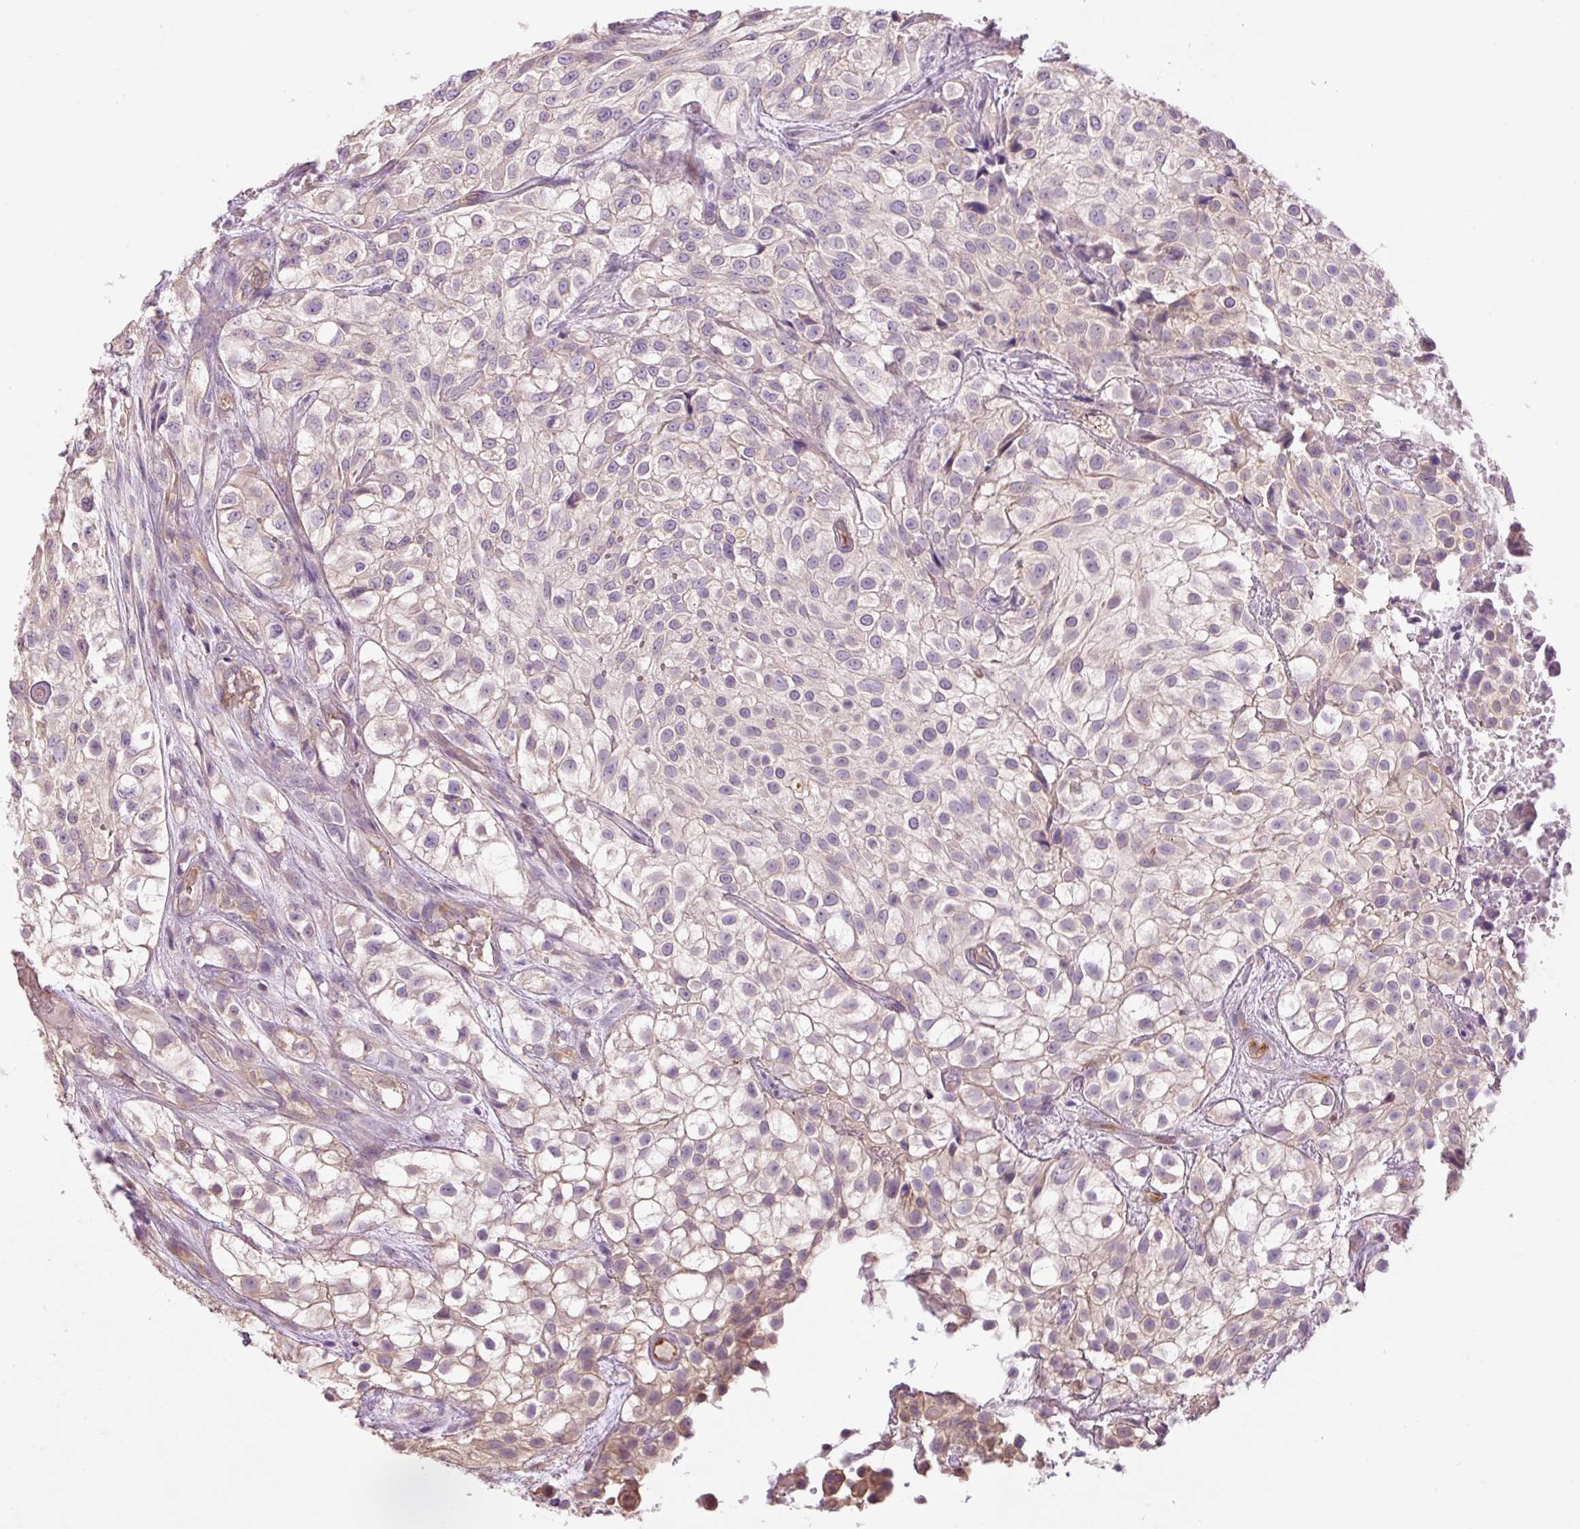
{"staining": {"intensity": "weak", "quantity": "<25%", "location": "cytoplasmic/membranous"}, "tissue": "urothelial cancer", "cell_type": "Tumor cells", "image_type": "cancer", "snomed": [{"axis": "morphology", "description": "Urothelial carcinoma, High grade"}, {"axis": "topography", "description": "Urinary bladder"}], "caption": "The photomicrograph displays no staining of tumor cells in urothelial cancer.", "gene": "PNPLA5", "patient": {"sex": "male", "age": 56}}